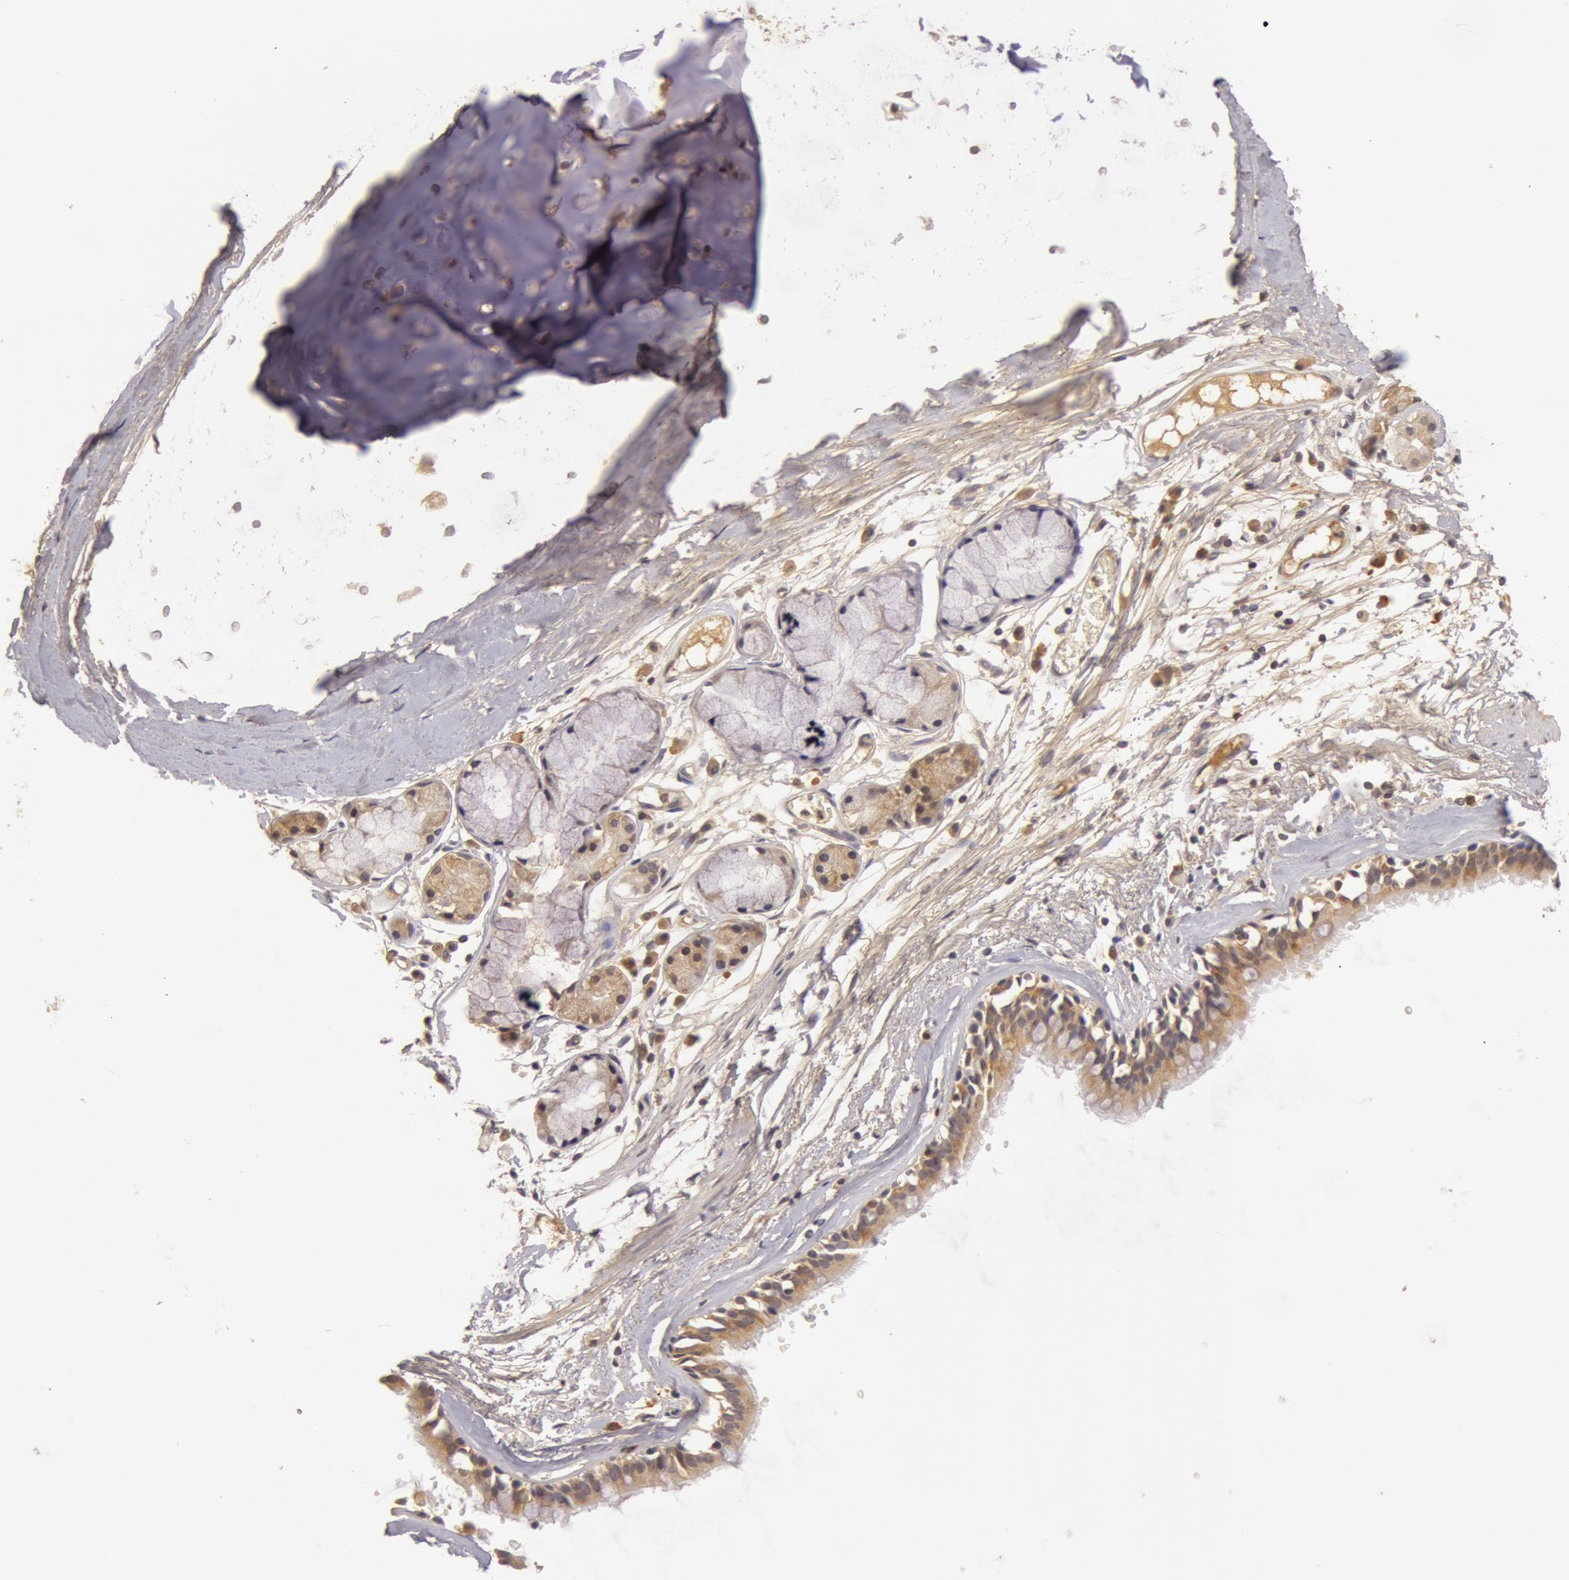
{"staining": {"intensity": "negative", "quantity": "none", "location": "none"}, "tissue": "adipose tissue", "cell_type": "Adipocytes", "image_type": "normal", "snomed": [{"axis": "morphology", "description": "Normal tissue, NOS"}, {"axis": "topography", "description": "Bronchus"}, {"axis": "topography", "description": "Lung"}], "caption": "Human adipose tissue stained for a protein using immunohistochemistry exhibits no staining in adipocytes.", "gene": "BCHE", "patient": {"sex": "female", "age": 56}}